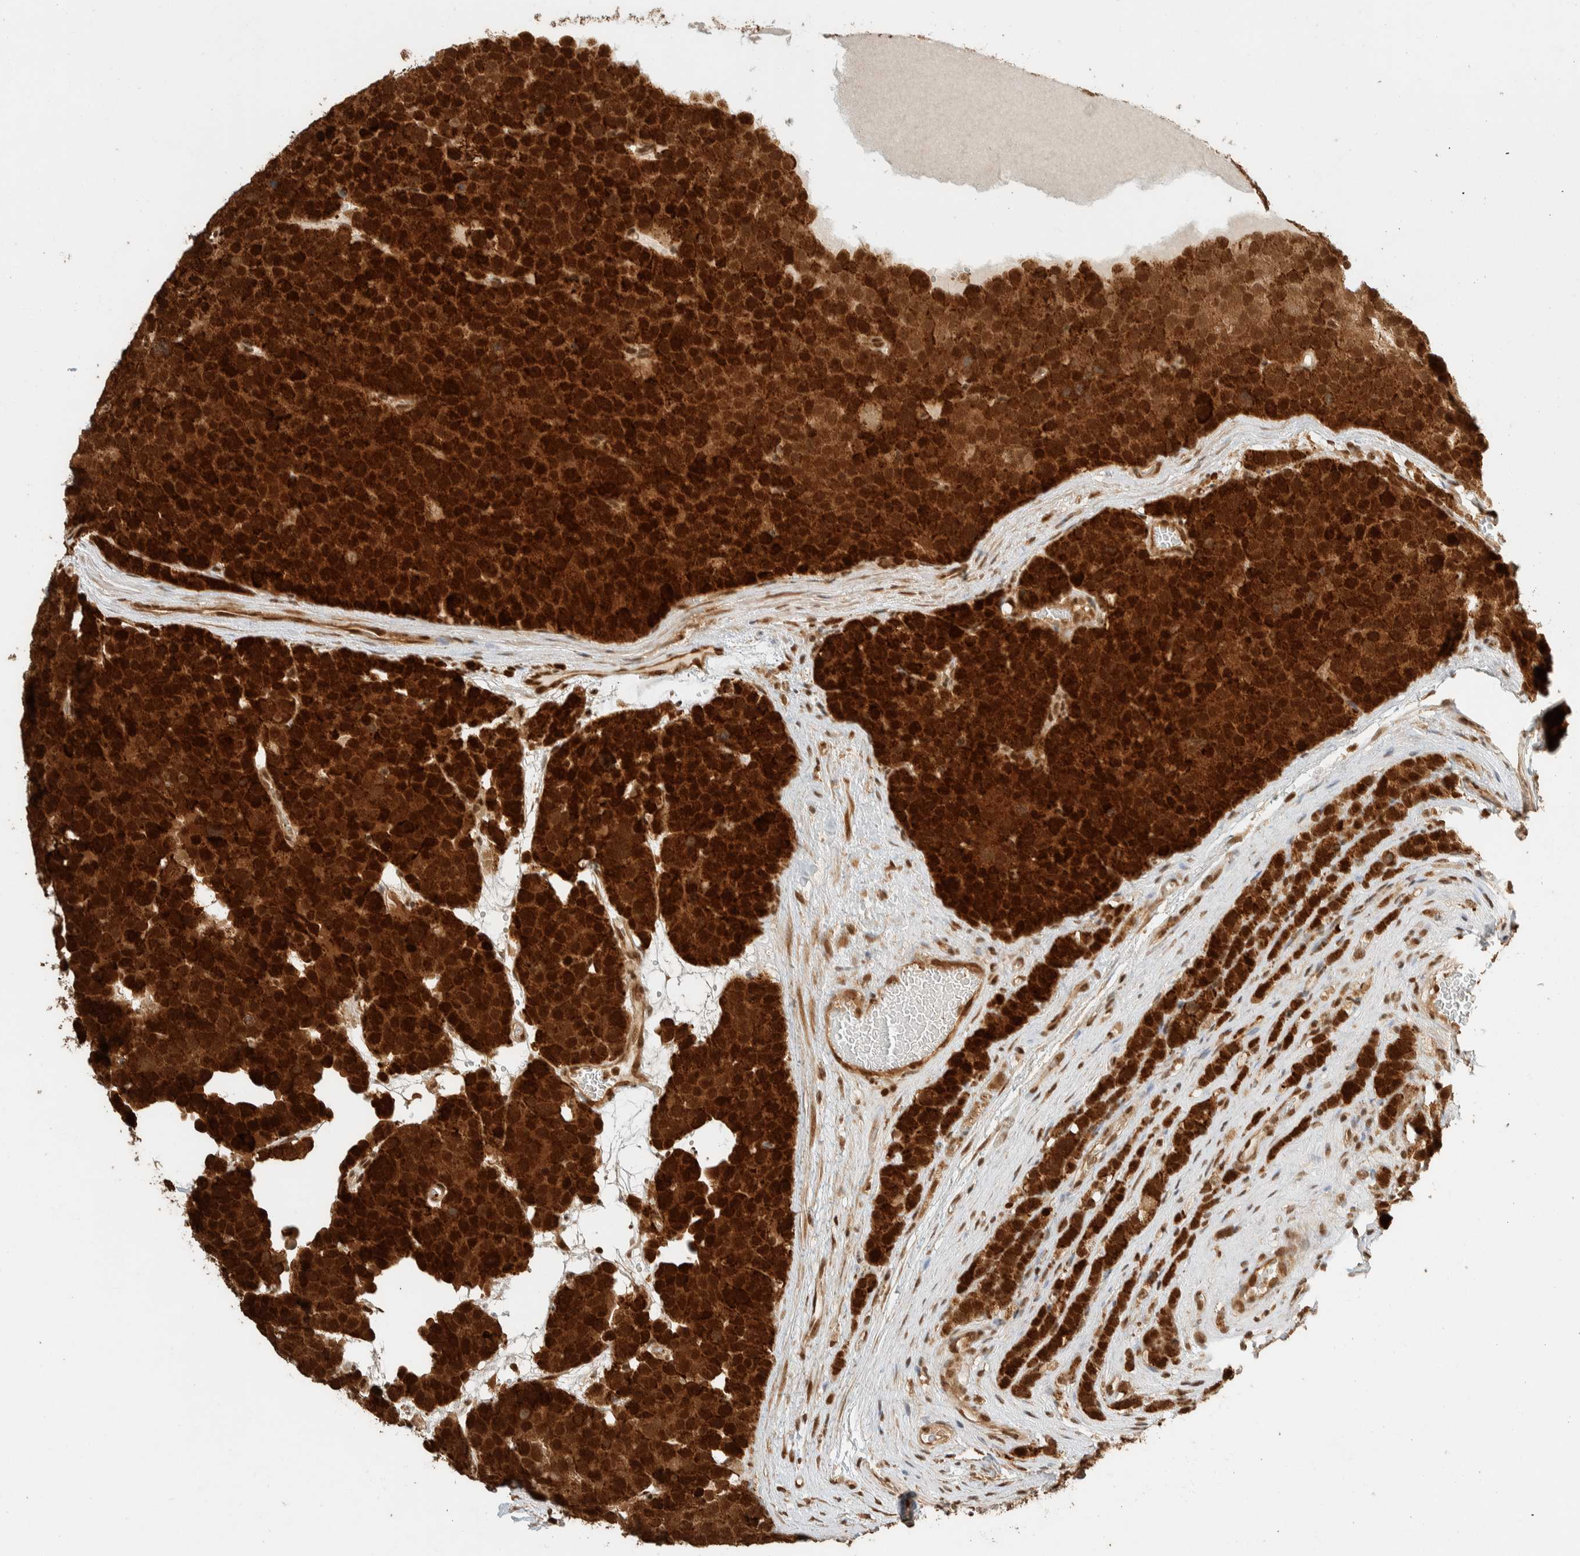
{"staining": {"intensity": "strong", "quantity": ">75%", "location": "cytoplasmic/membranous,nuclear"}, "tissue": "testis cancer", "cell_type": "Tumor cells", "image_type": "cancer", "snomed": [{"axis": "morphology", "description": "Seminoma, NOS"}, {"axis": "topography", "description": "Testis"}], "caption": "Brown immunohistochemical staining in human testis cancer (seminoma) shows strong cytoplasmic/membranous and nuclear positivity in approximately >75% of tumor cells. (brown staining indicates protein expression, while blue staining denotes nuclei).", "gene": "ZBTB2", "patient": {"sex": "male", "age": 71}}